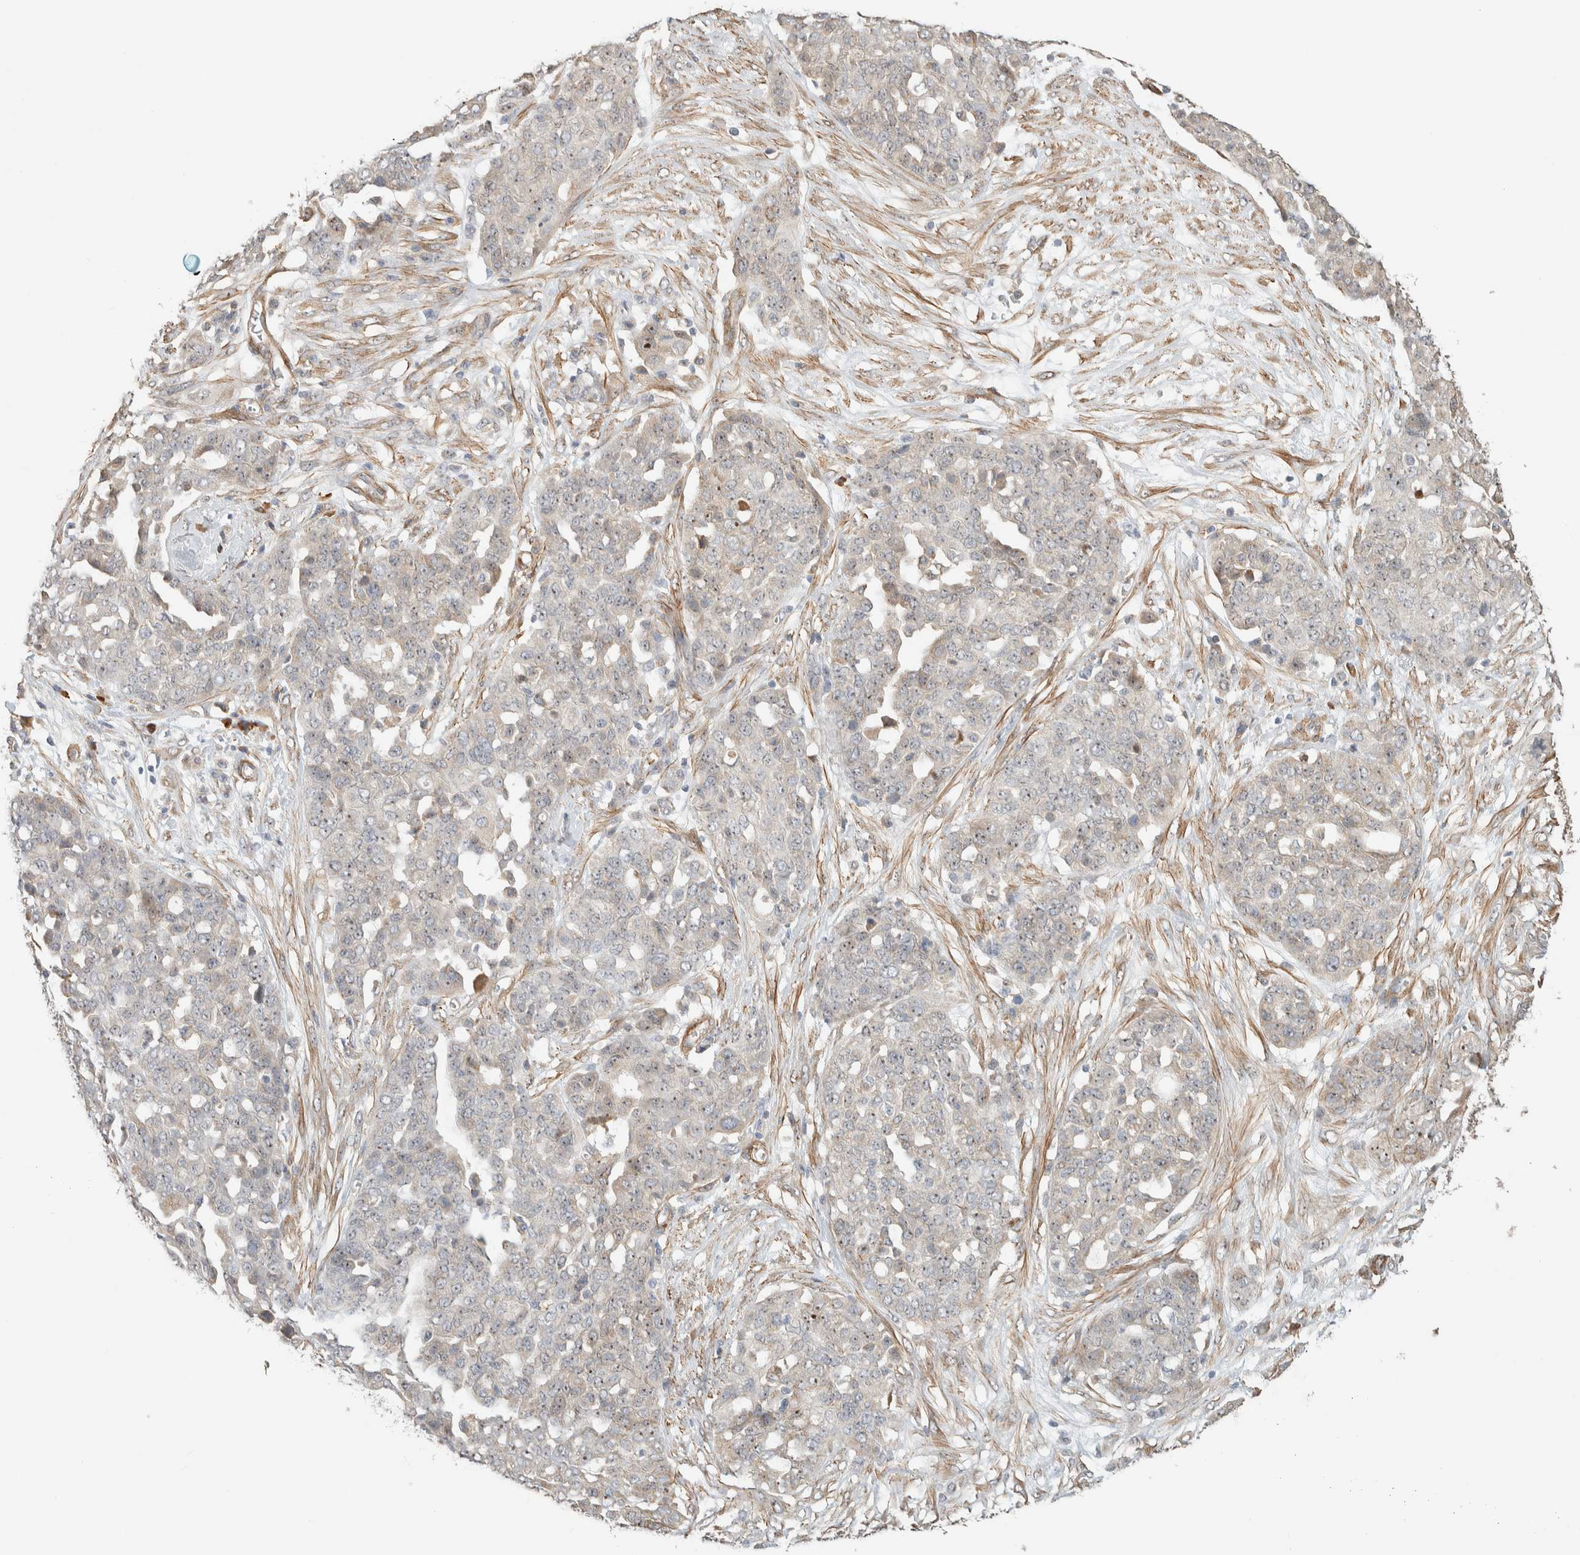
{"staining": {"intensity": "negative", "quantity": "none", "location": "none"}, "tissue": "ovarian cancer", "cell_type": "Tumor cells", "image_type": "cancer", "snomed": [{"axis": "morphology", "description": "Cystadenocarcinoma, serous, NOS"}, {"axis": "topography", "description": "Soft tissue"}, {"axis": "topography", "description": "Ovary"}], "caption": "Immunohistochemistry of human serous cystadenocarcinoma (ovarian) displays no staining in tumor cells.", "gene": "KLHL40", "patient": {"sex": "female", "age": 57}}